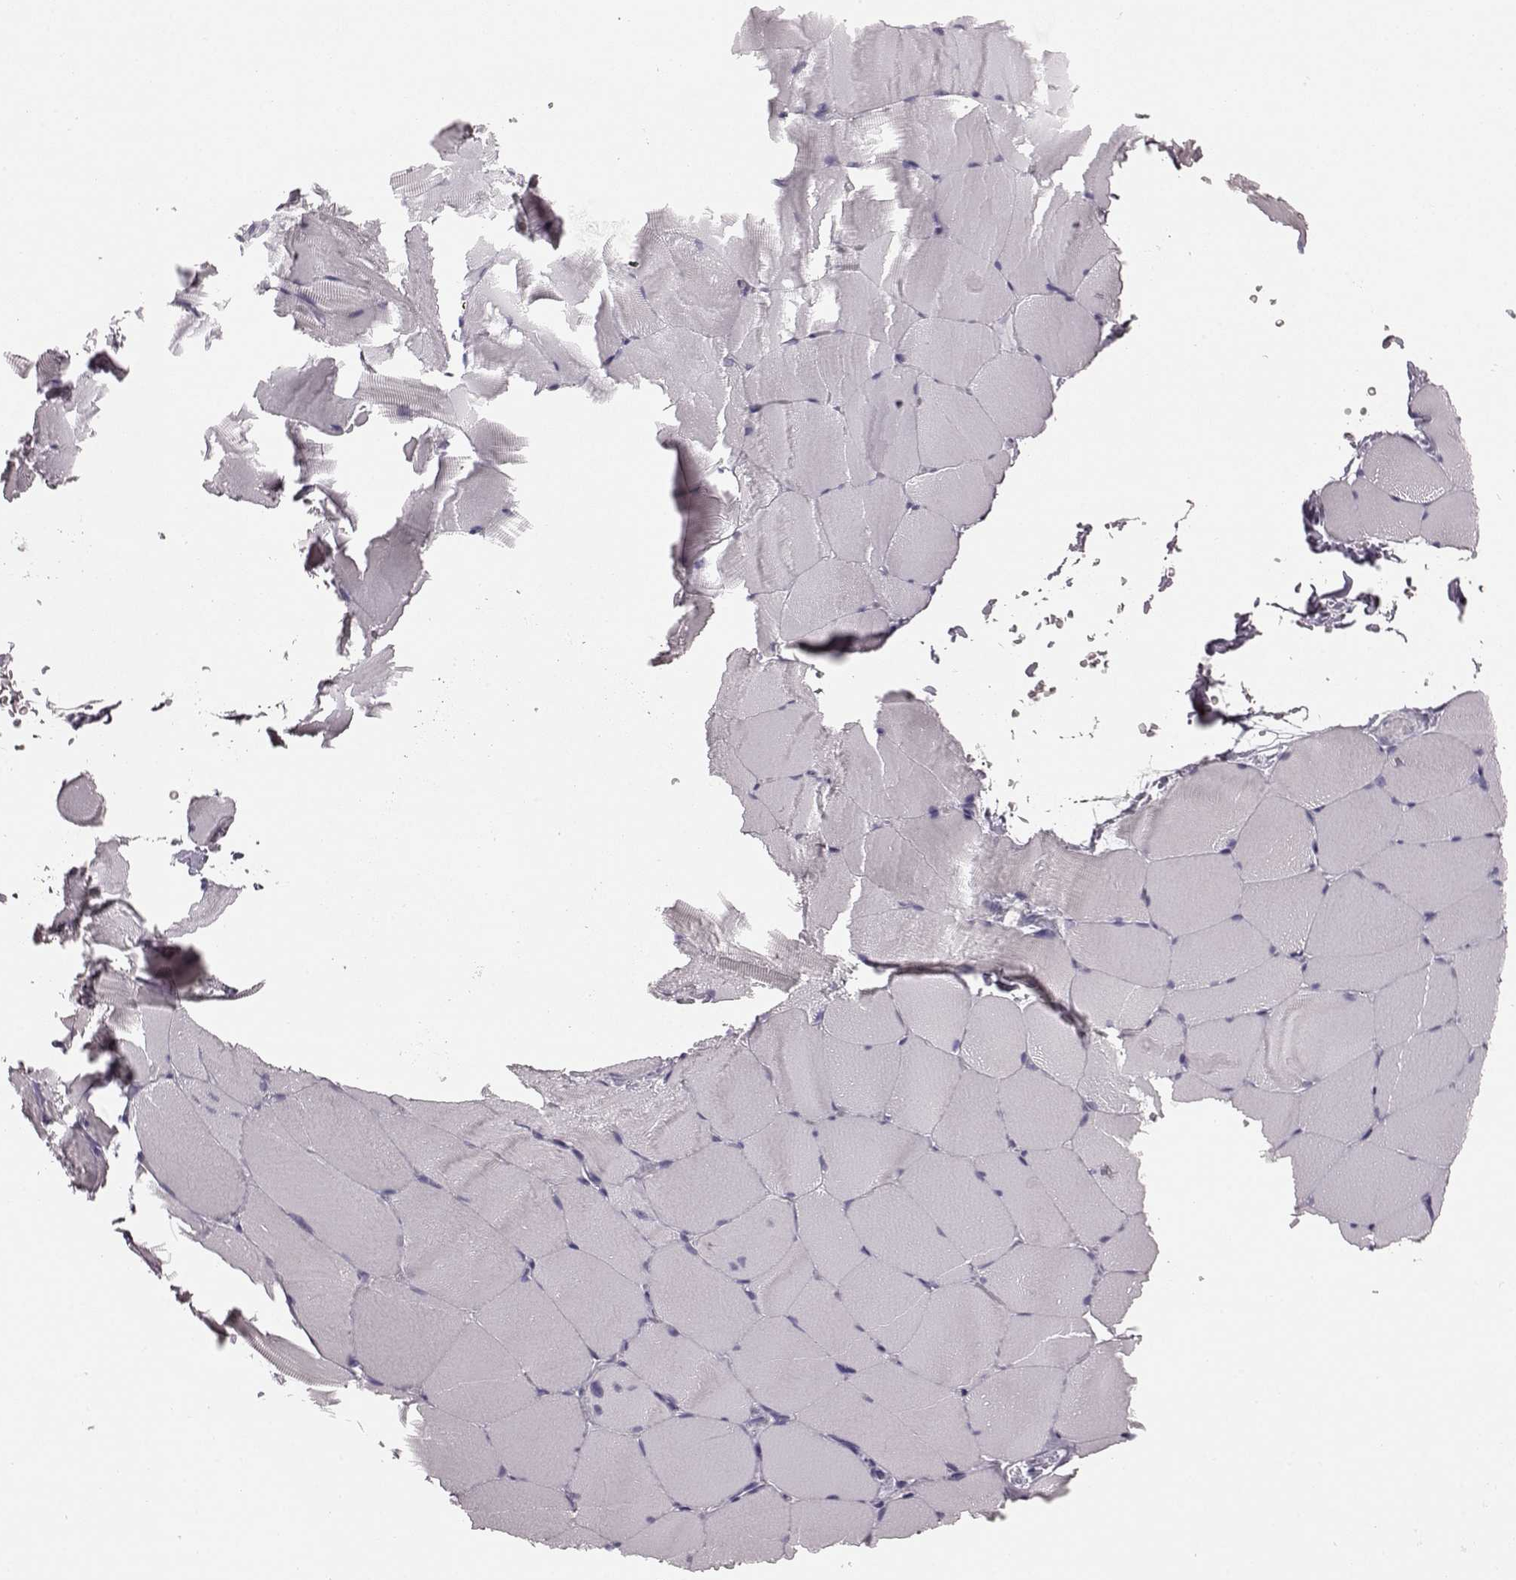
{"staining": {"intensity": "negative", "quantity": "none", "location": "none"}, "tissue": "skeletal muscle", "cell_type": "Myocytes", "image_type": "normal", "snomed": [{"axis": "morphology", "description": "Normal tissue, NOS"}, {"axis": "topography", "description": "Skeletal muscle"}], "caption": "Myocytes show no significant staining in benign skeletal muscle.", "gene": "AIPL1", "patient": {"sex": "female", "age": 37}}